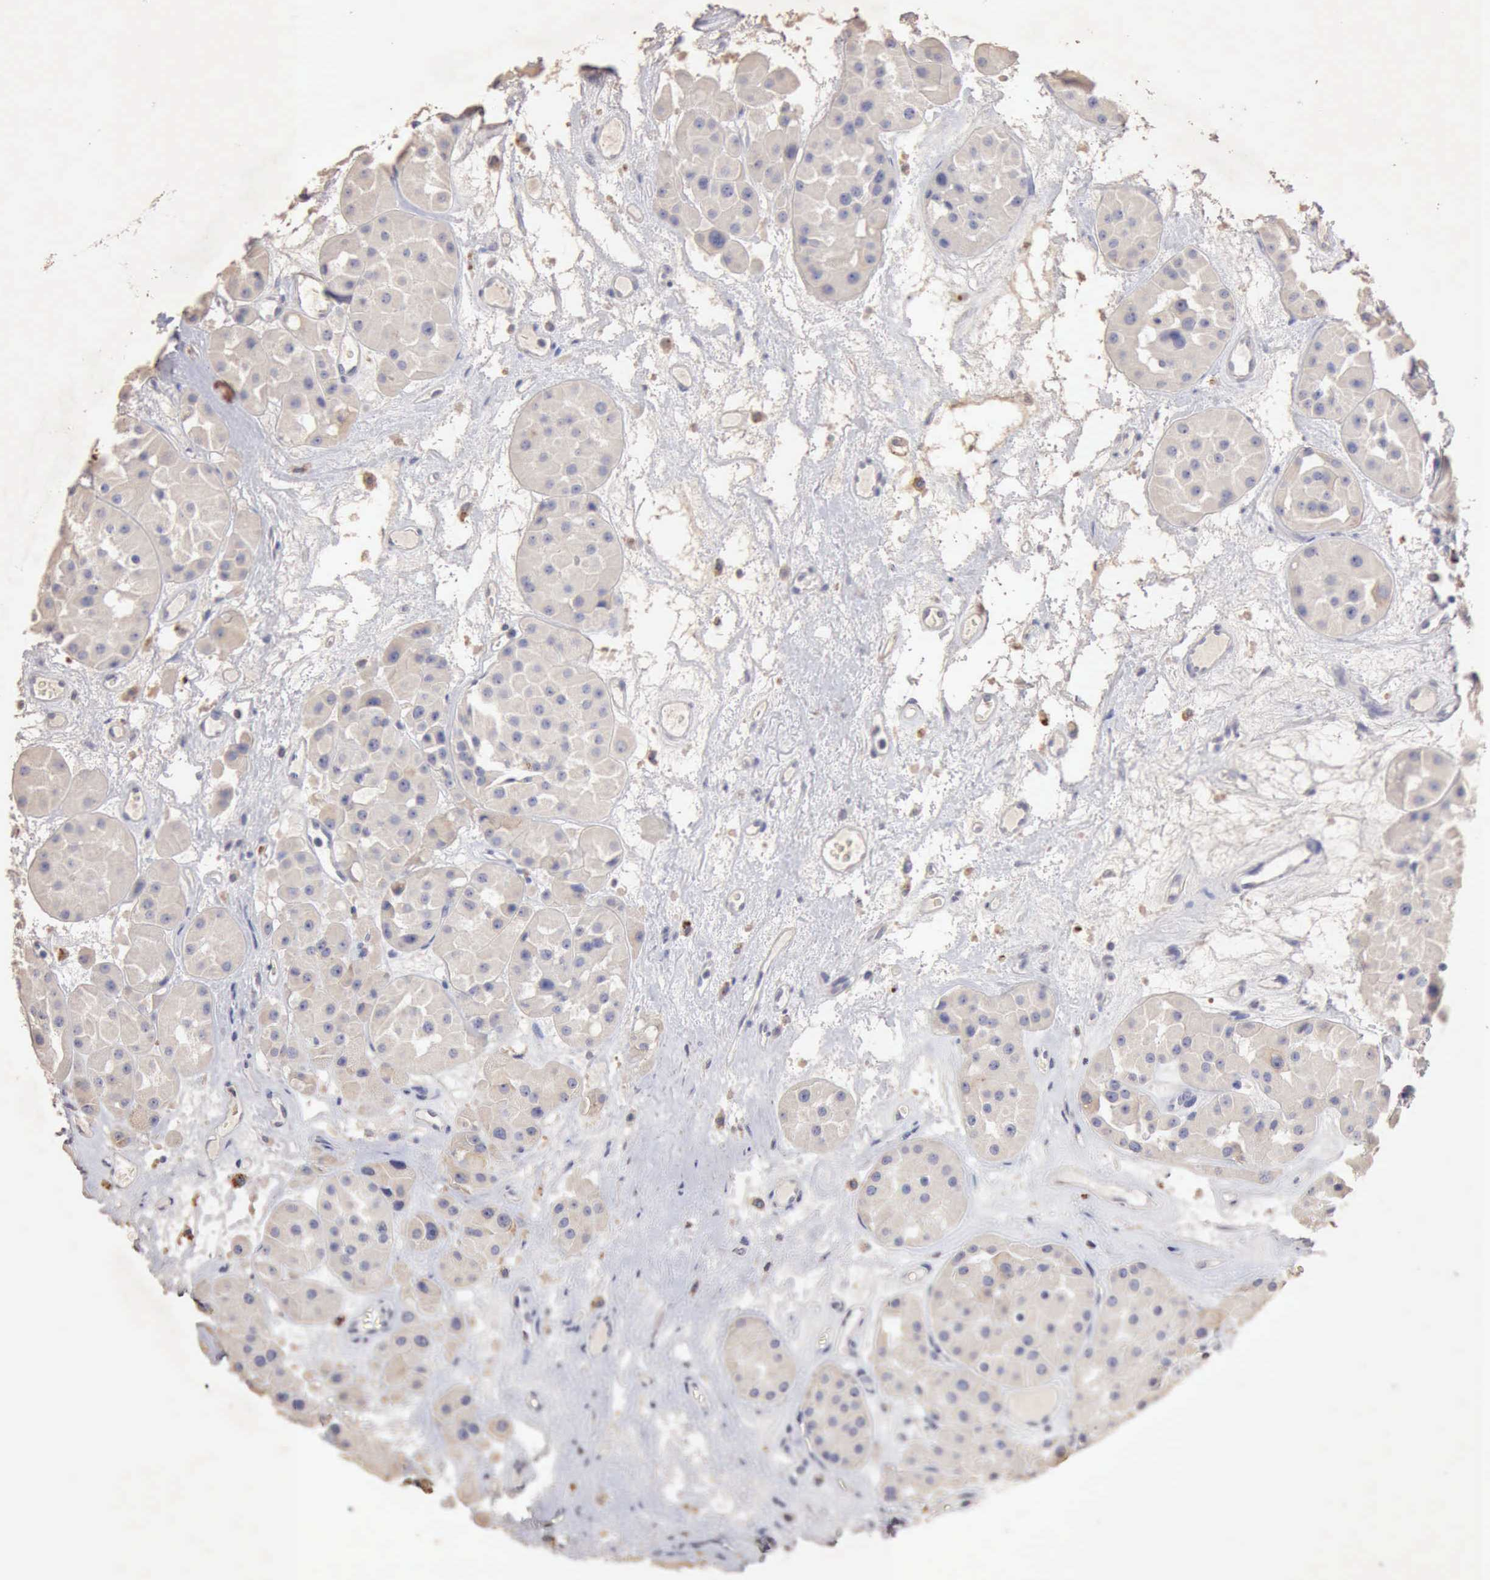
{"staining": {"intensity": "negative", "quantity": "none", "location": "none"}, "tissue": "renal cancer", "cell_type": "Tumor cells", "image_type": "cancer", "snomed": [{"axis": "morphology", "description": "Adenocarcinoma, uncertain malignant potential"}, {"axis": "topography", "description": "Kidney"}], "caption": "This is an IHC micrograph of human renal adenocarcinoma,  uncertain malignant potential. There is no staining in tumor cells.", "gene": "KRT6B", "patient": {"sex": "male", "age": 63}}